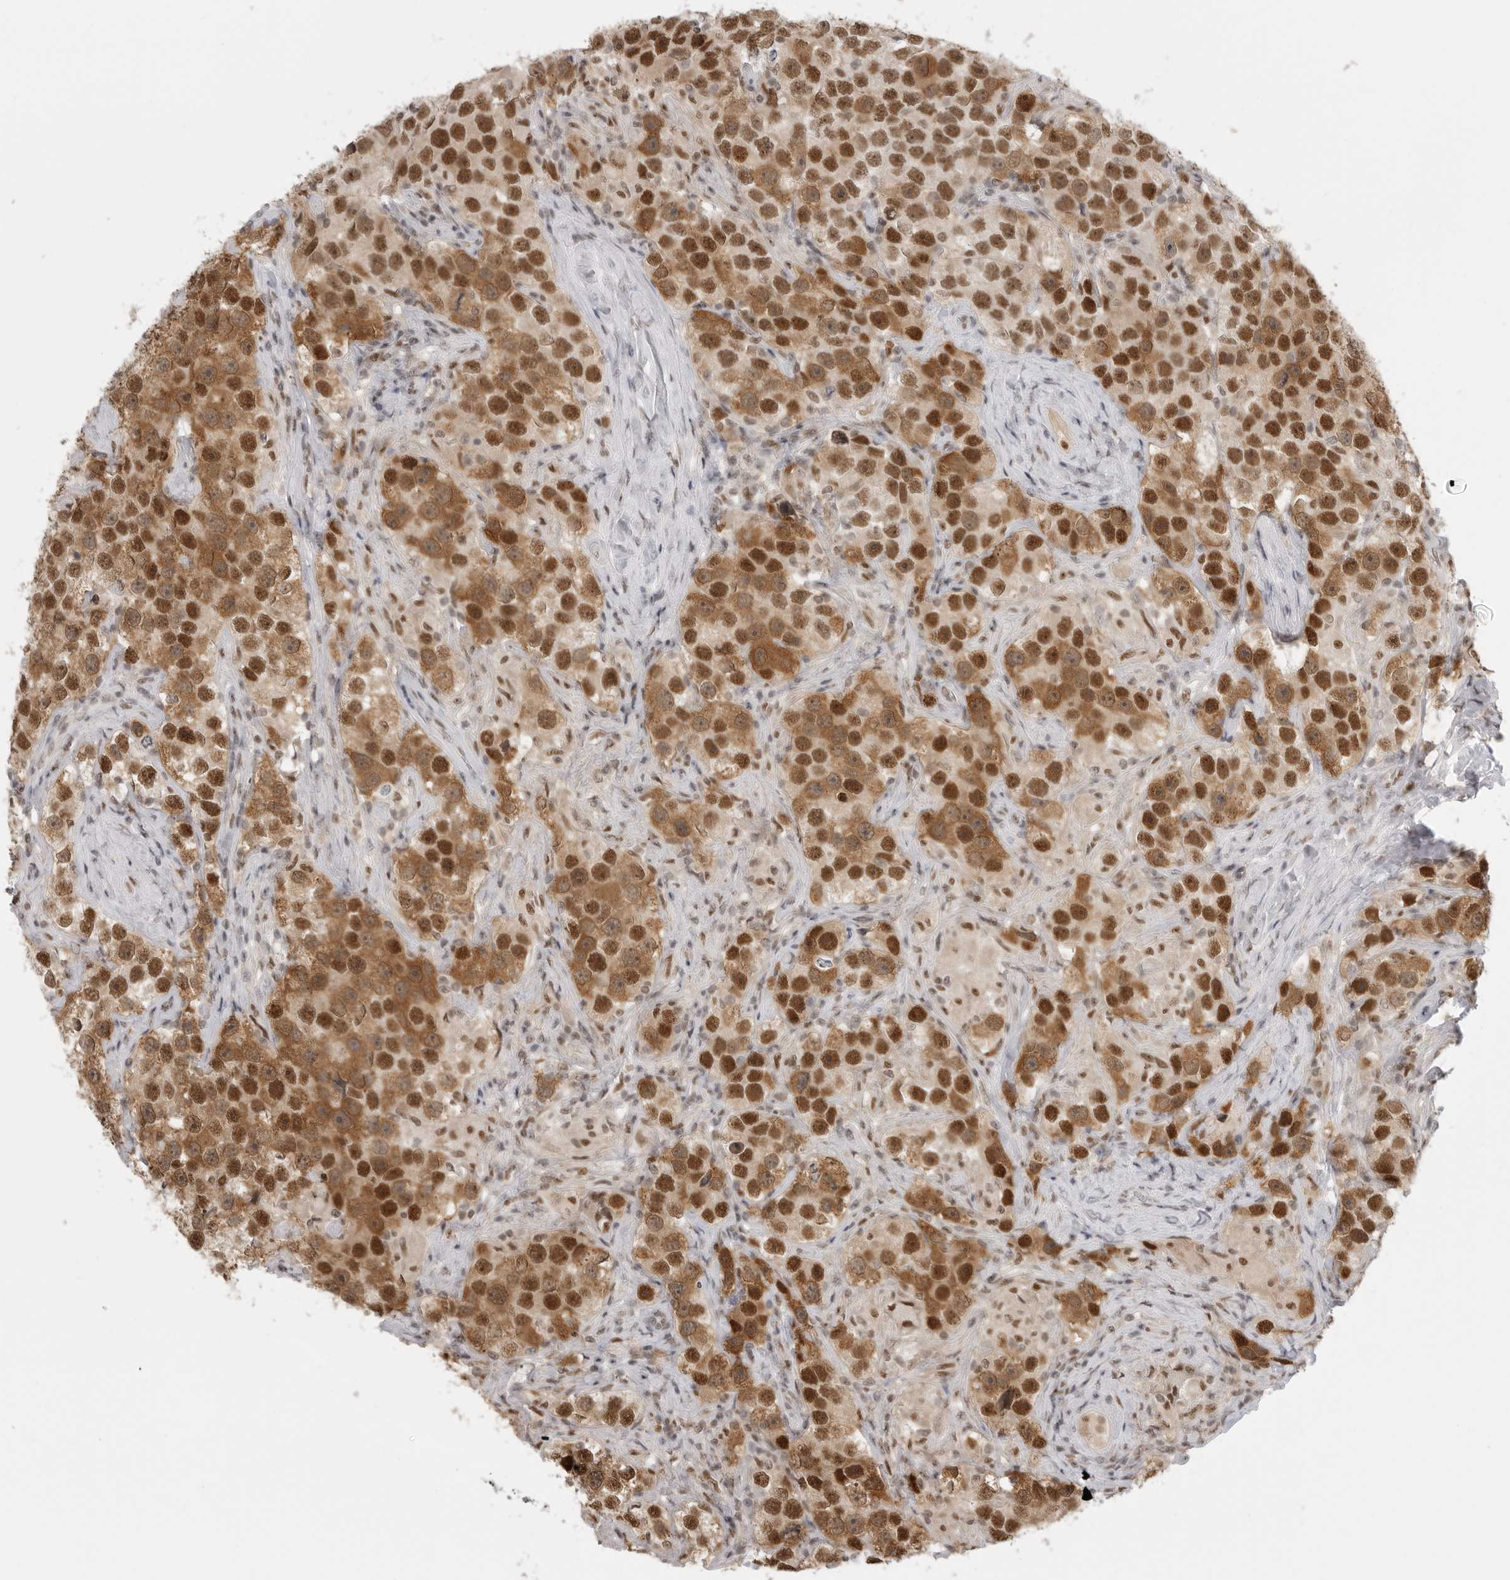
{"staining": {"intensity": "strong", "quantity": ">75%", "location": "cytoplasmic/membranous,nuclear"}, "tissue": "testis cancer", "cell_type": "Tumor cells", "image_type": "cancer", "snomed": [{"axis": "morphology", "description": "Seminoma, NOS"}, {"axis": "topography", "description": "Testis"}], "caption": "This micrograph demonstrates immunohistochemistry staining of human testis cancer, with high strong cytoplasmic/membranous and nuclear expression in about >75% of tumor cells.", "gene": "RPA2", "patient": {"sex": "male", "age": 49}}